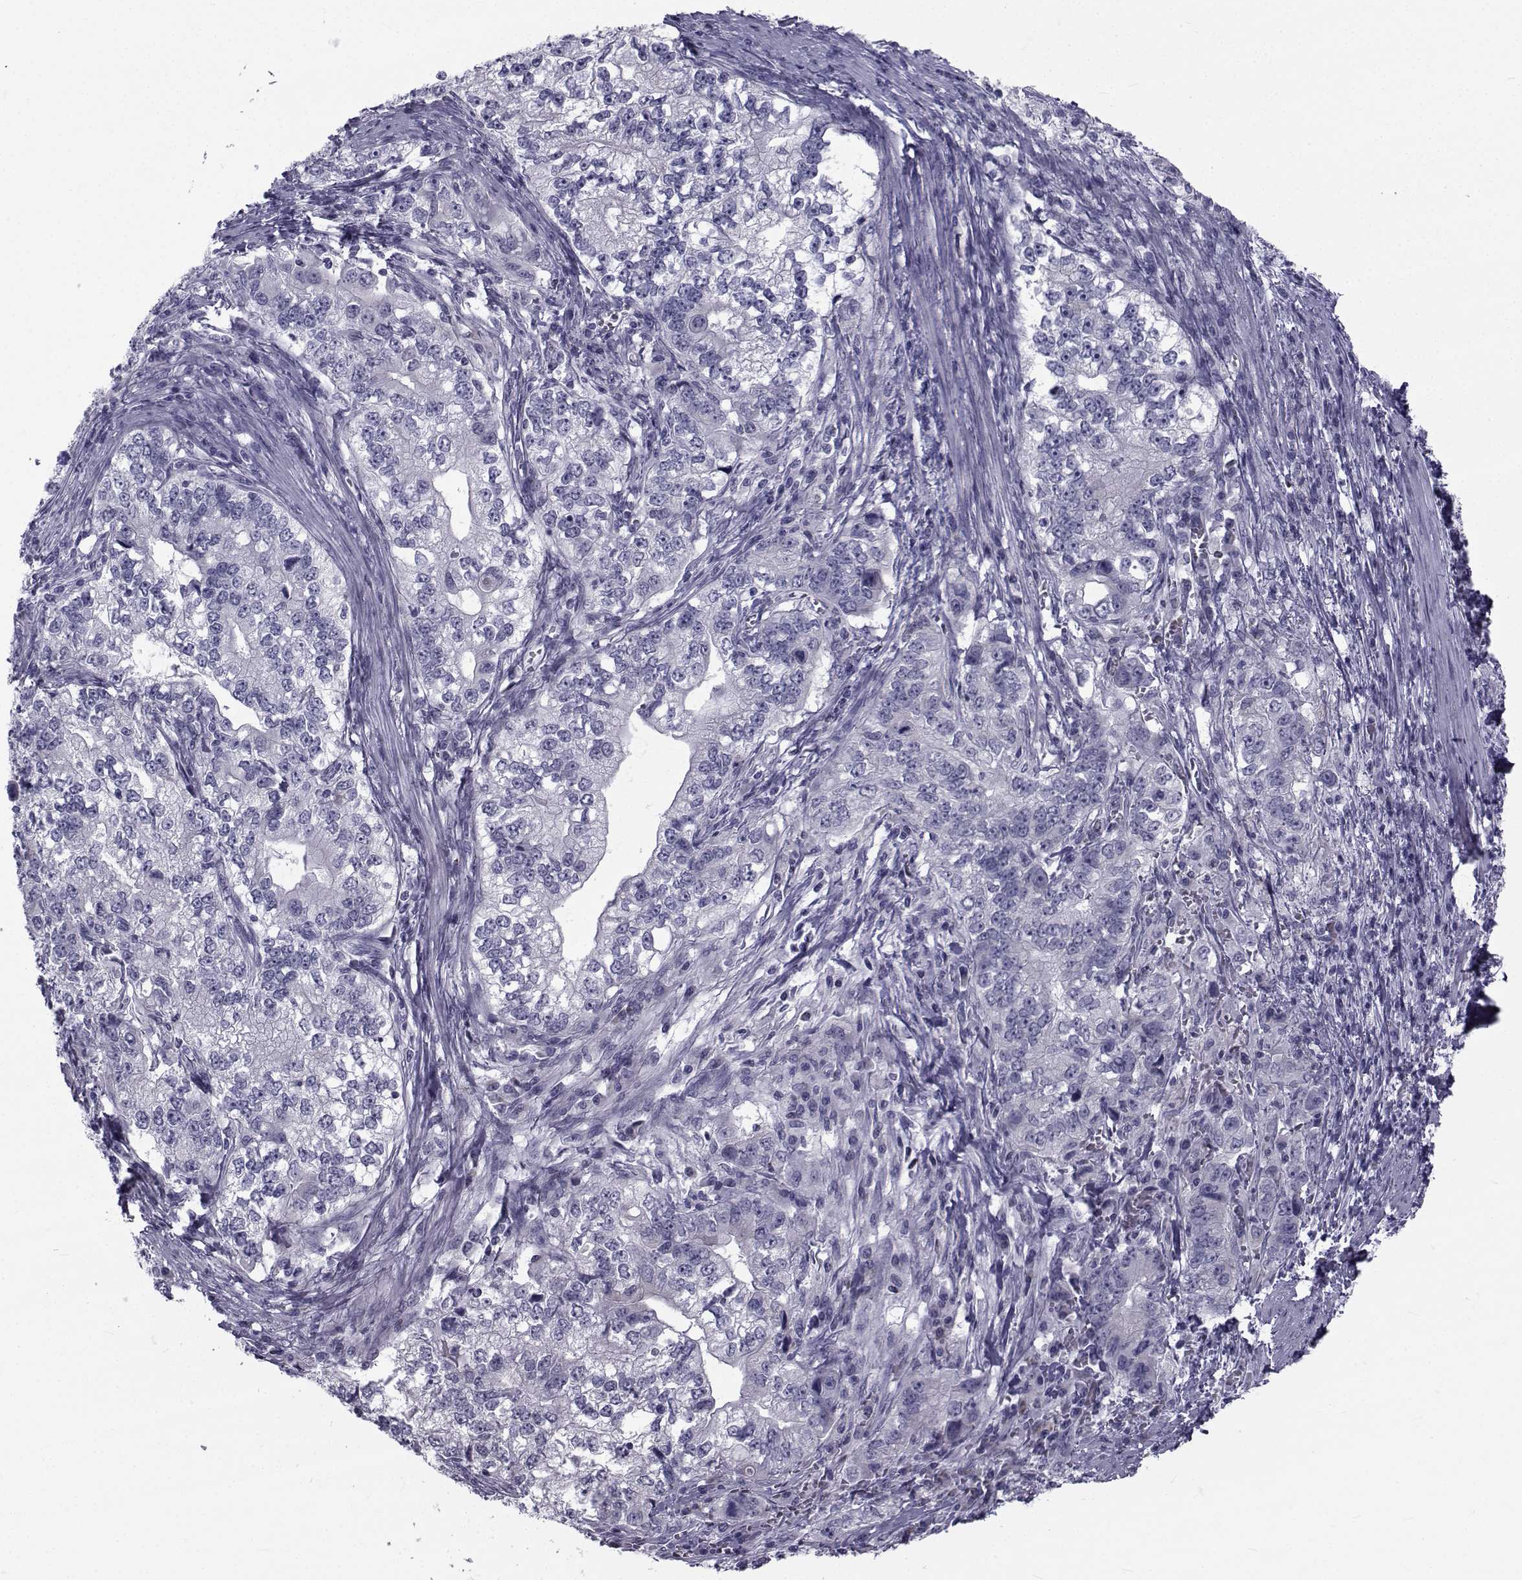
{"staining": {"intensity": "negative", "quantity": "none", "location": "none"}, "tissue": "stomach cancer", "cell_type": "Tumor cells", "image_type": "cancer", "snomed": [{"axis": "morphology", "description": "Adenocarcinoma, NOS"}, {"axis": "topography", "description": "Stomach, lower"}], "caption": "The micrograph demonstrates no significant expression in tumor cells of stomach cancer.", "gene": "FDXR", "patient": {"sex": "female", "age": 72}}